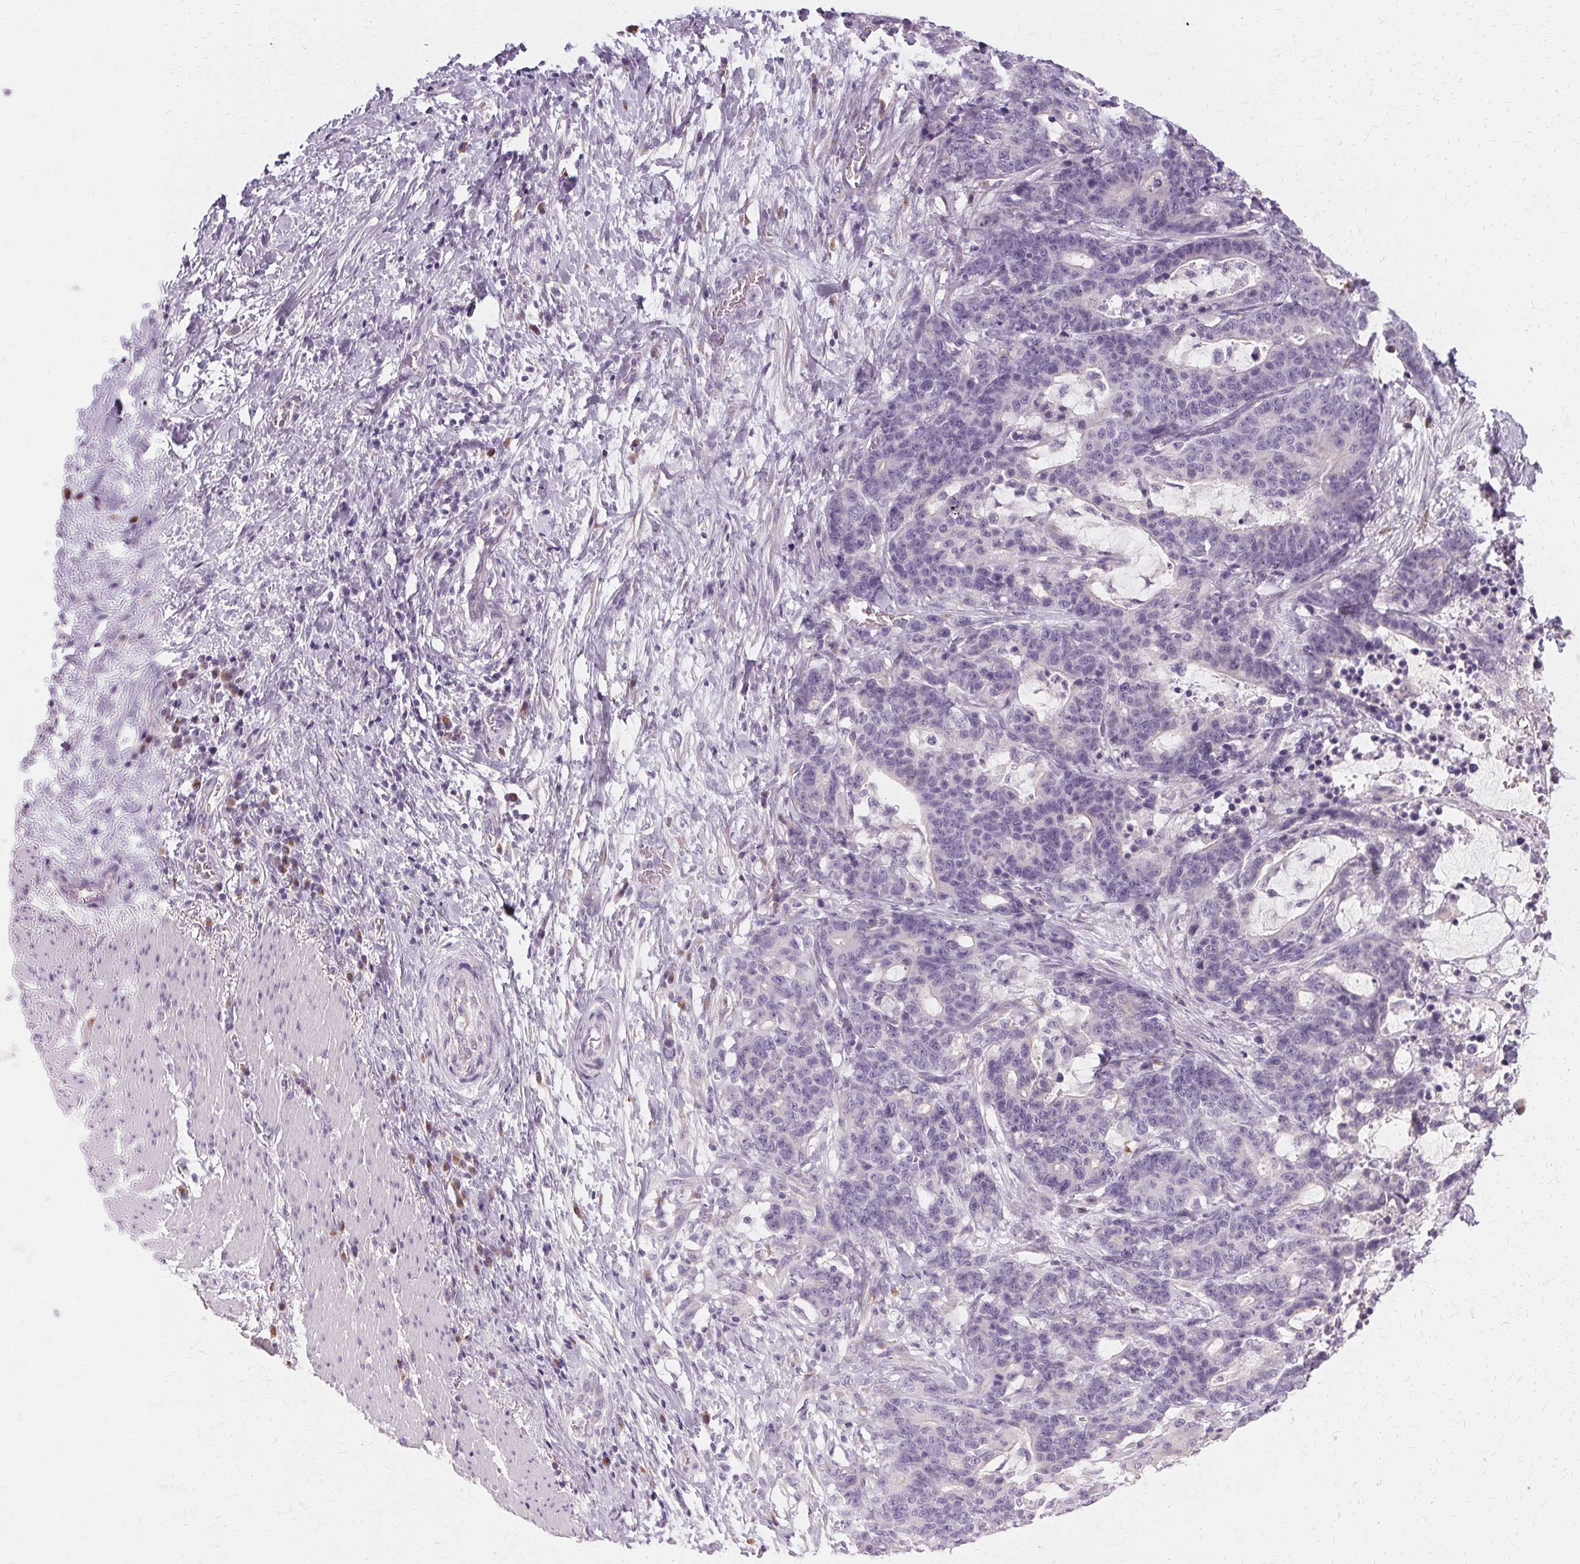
{"staining": {"intensity": "negative", "quantity": "none", "location": "none"}, "tissue": "stomach cancer", "cell_type": "Tumor cells", "image_type": "cancer", "snomed": [{"axis": "morphology", "description": "Normal tissue, NOS"}, {"axis": "morphology", "description": "Adenocarcinoma, NOS"}, {"axis": "topography", "description": "Stomach"}], "caption": "Stomach cancer was stained to show a protein in brown. There is no significant positivity in tumor cells.", "gene": "FCRL3", "patient": {"sex": "female", "age": 64}}